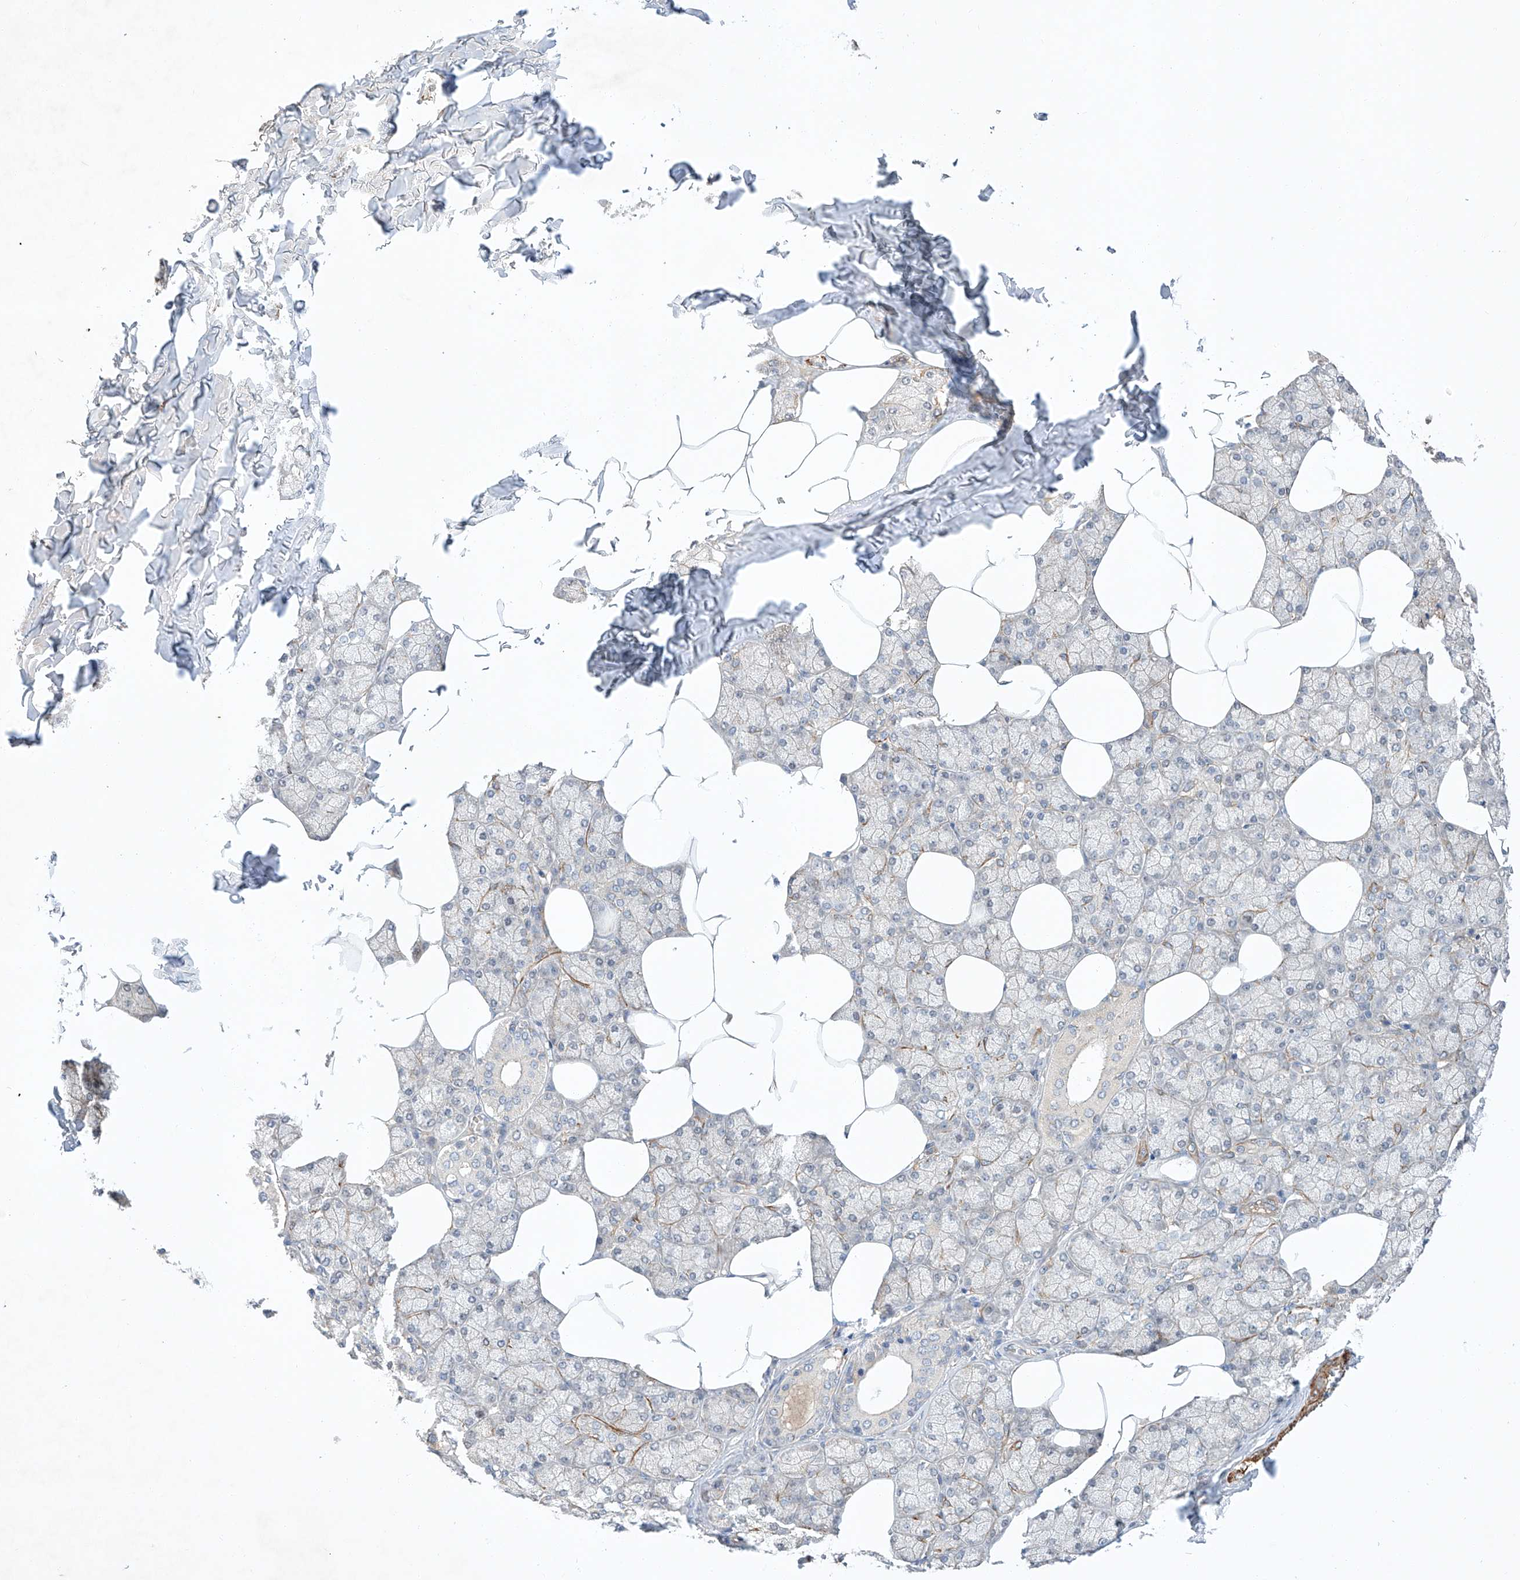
{"staining": {"intensity": "negative", "quantity": "none", "location": "none"}, "tissue": "salivary gland", "cell_type": "Glandular cells", "image_type": "normal", "snomed": [{"axis": "morphology", "description": "Normal tissue, NOS"}, {"axis": "topography", "description": "Salivary gland"}], "caption": "DAB immunohistochemical staining of unremarkable human salivary gland demonstrates no significant staining in glandular cells.", "gene": "ARHGAP33", "patient": {"sex": "male", "age": 62}}